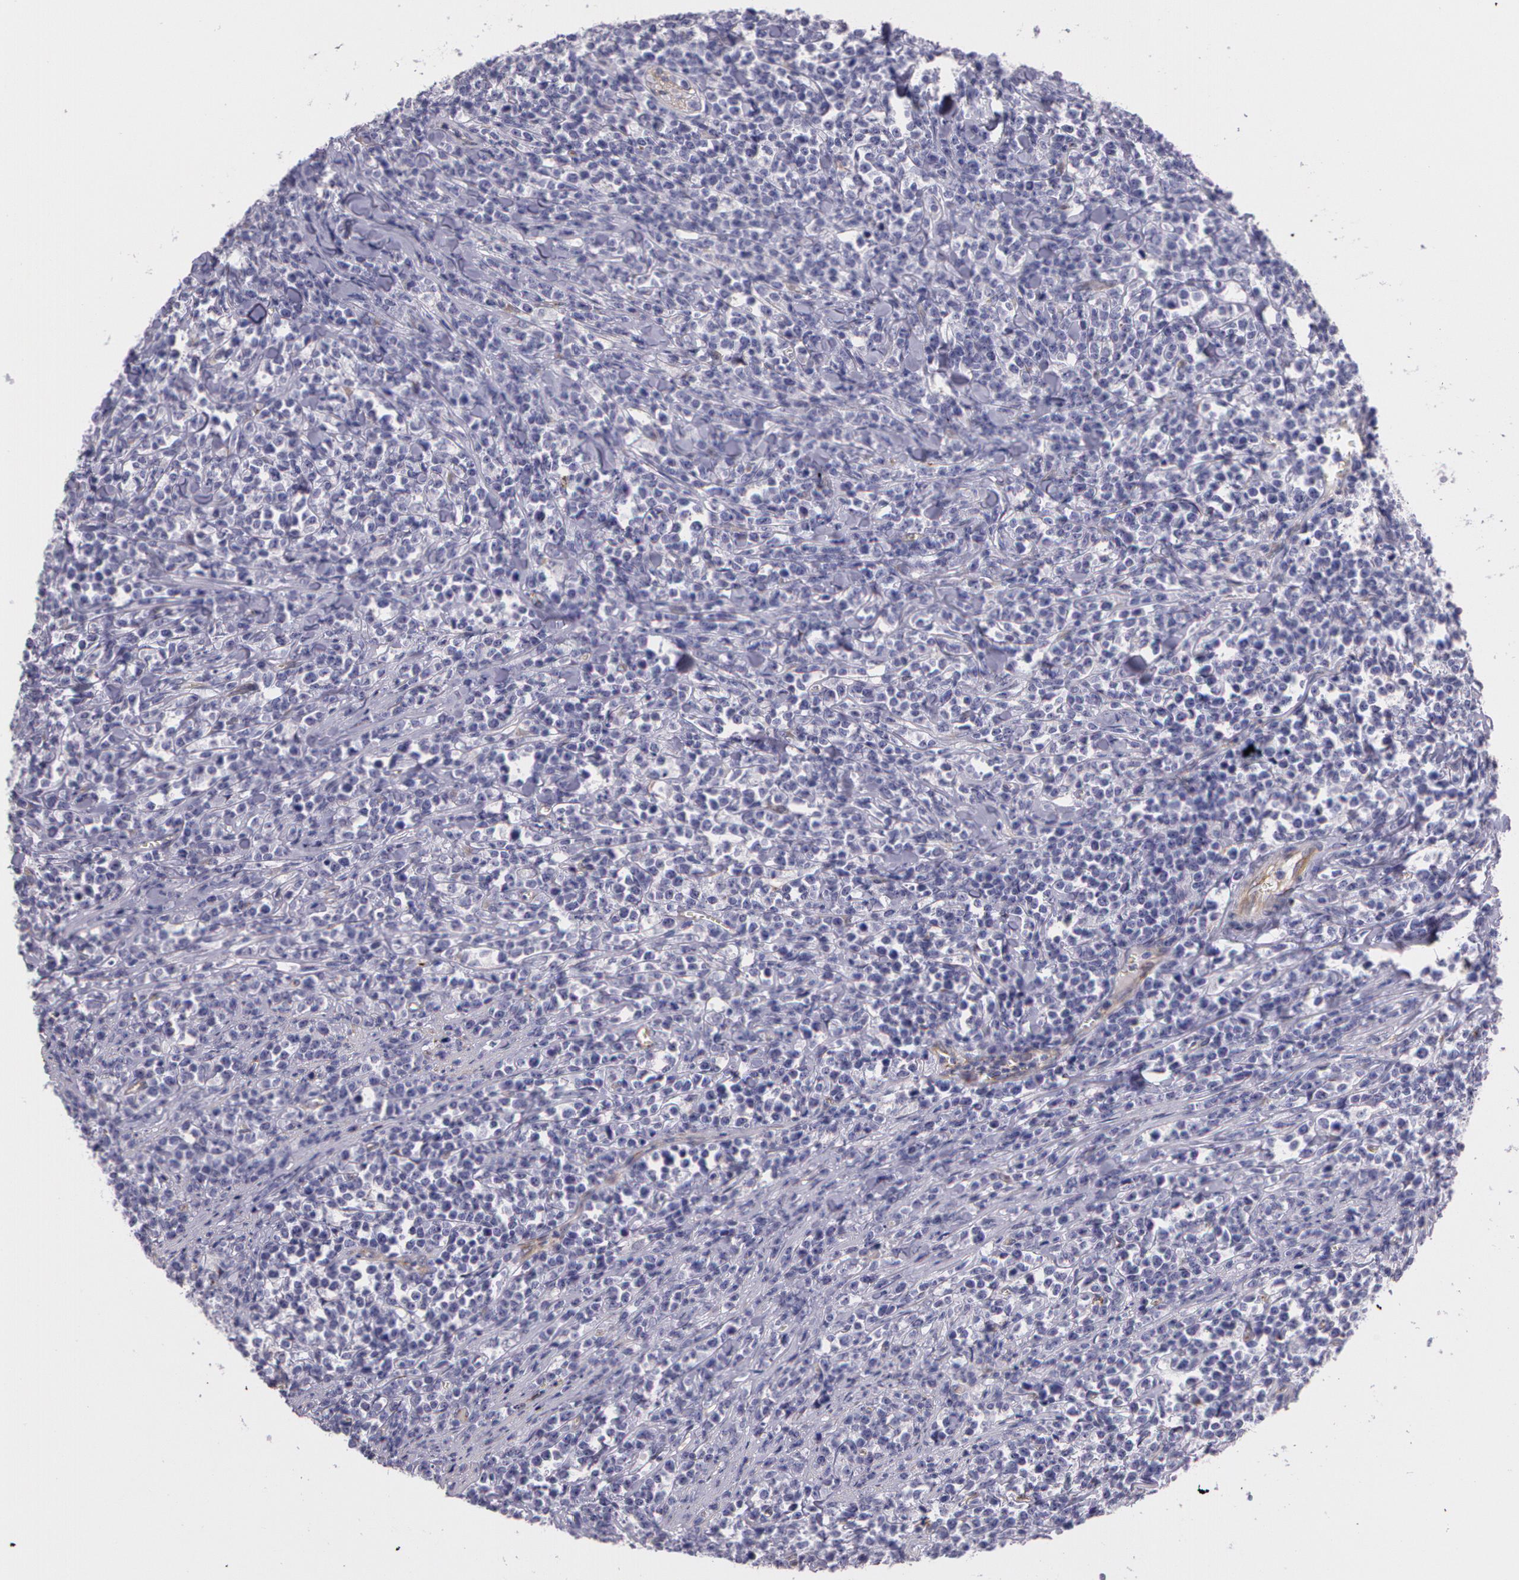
{"staining": {"intensity": "negative", "quantity": "none", "location": "none"}, "tissue": "lymphoma", "cell_type": "Tumor cells", "image_type": "cancer", "snomed": [{"axis": "morphology", "description": "Malignant lymphoma, non-Hodgkin's type, High grade"}, {"axis": "topography", "description": "Small intestine"}, {"axis": "topography", "description": "Colon"}], "caption": "IHC of human high-grade malignant lymphoma, non-Hodgkin's type demonstrates no positivity in tumor cells.", "gene": "APP", "patient": {"sex": "male", "age": 8}}